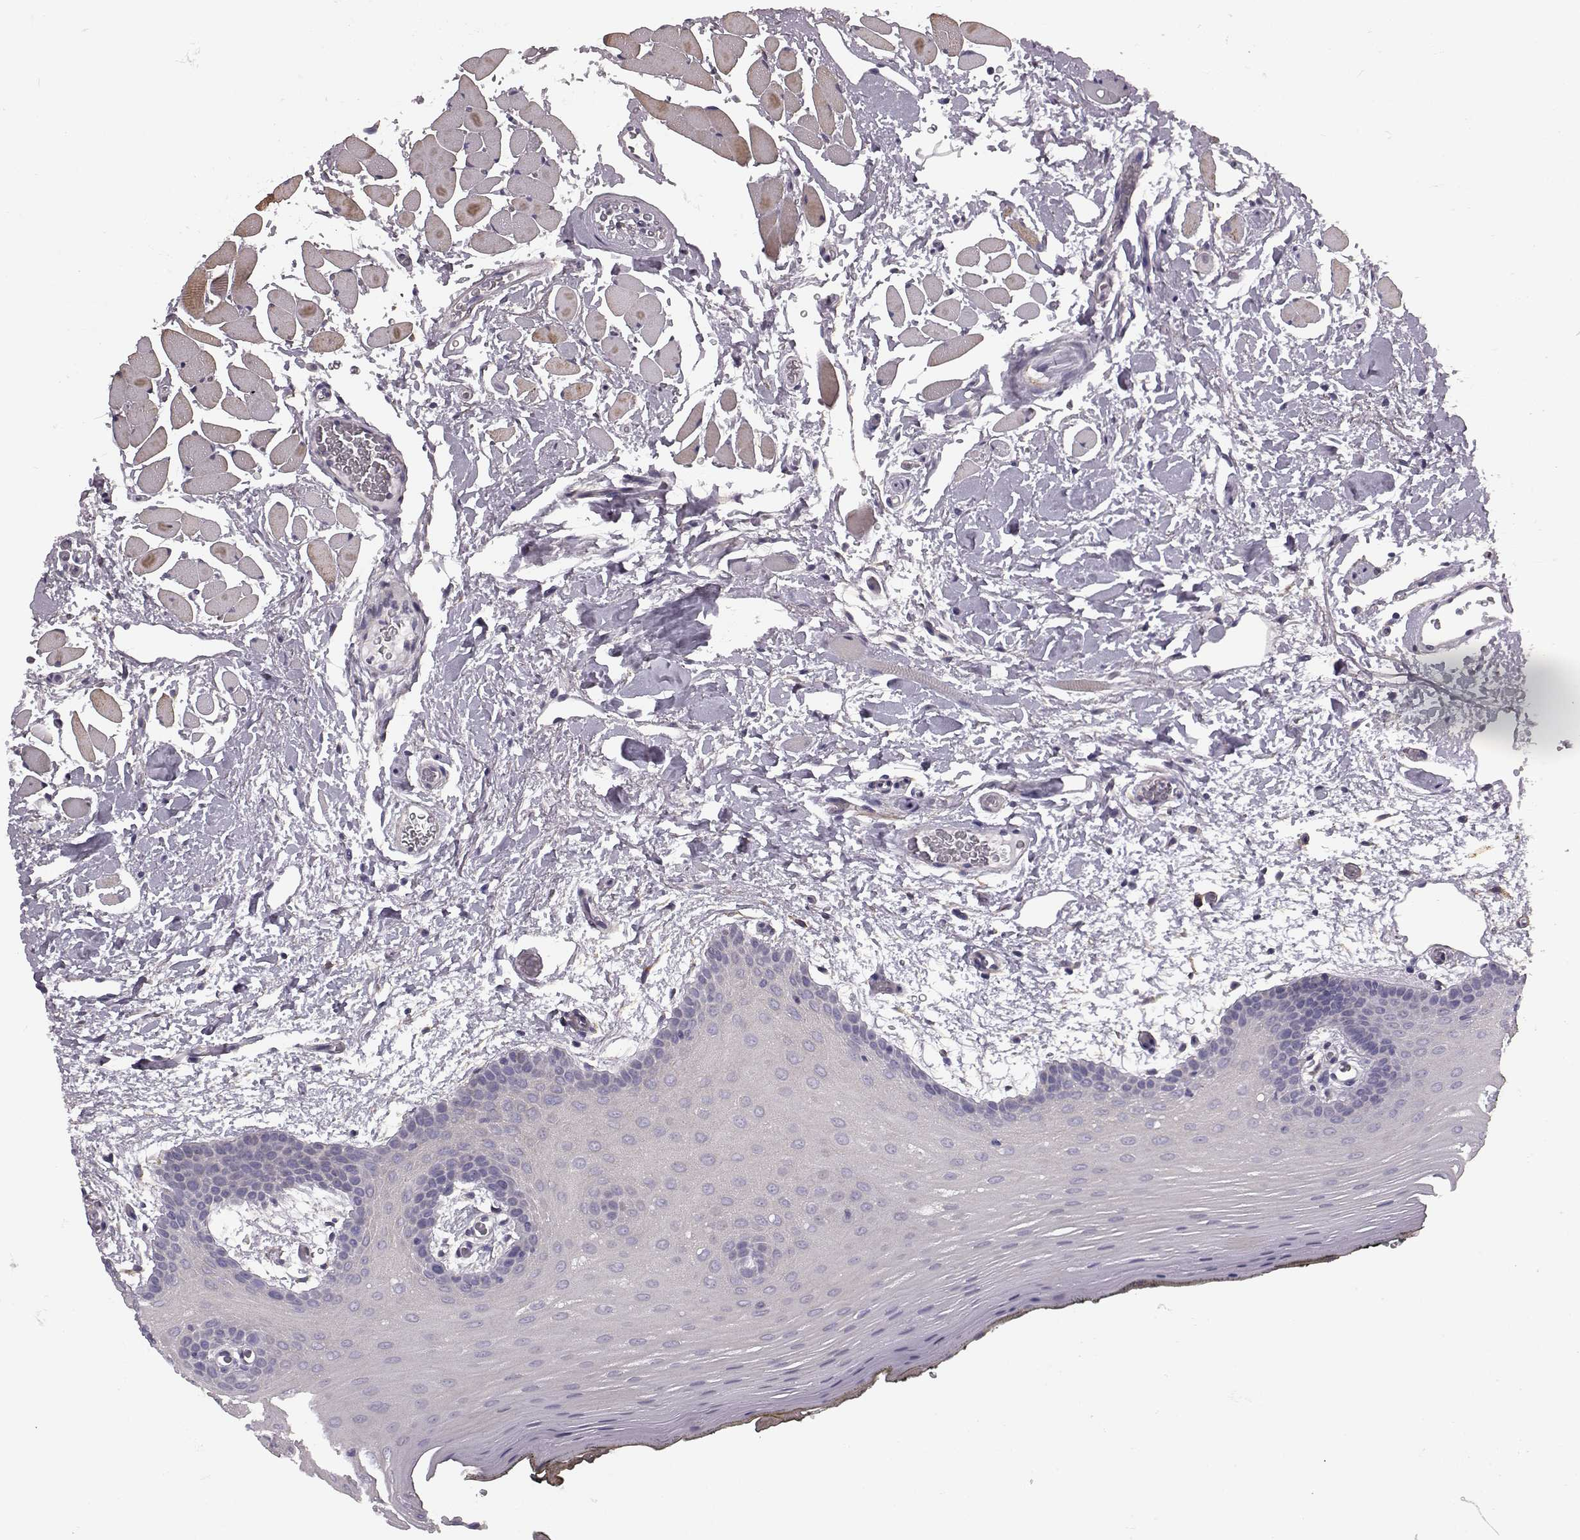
{"staining": {"intensity": "negative", "quantity": "none", "location": "none"}, "tissue": "oral mucosa", "cell_type": "Squamous epithelial cells", "image_type": "normal", "snomed": [{"axis": "morphology", "description": "Normal tissue, NOS"}, {"axis": "topography", "description": "Oral tissue"}, {"axis": "topography", "description": "Head-Neck"}], "caption": "Immunohistochemistry of benign human oral mucosa demonstrates no positivity in squamous epithelial cells.", "gene": "GRK1", "patient": {"sex": "male", "age": 65}}